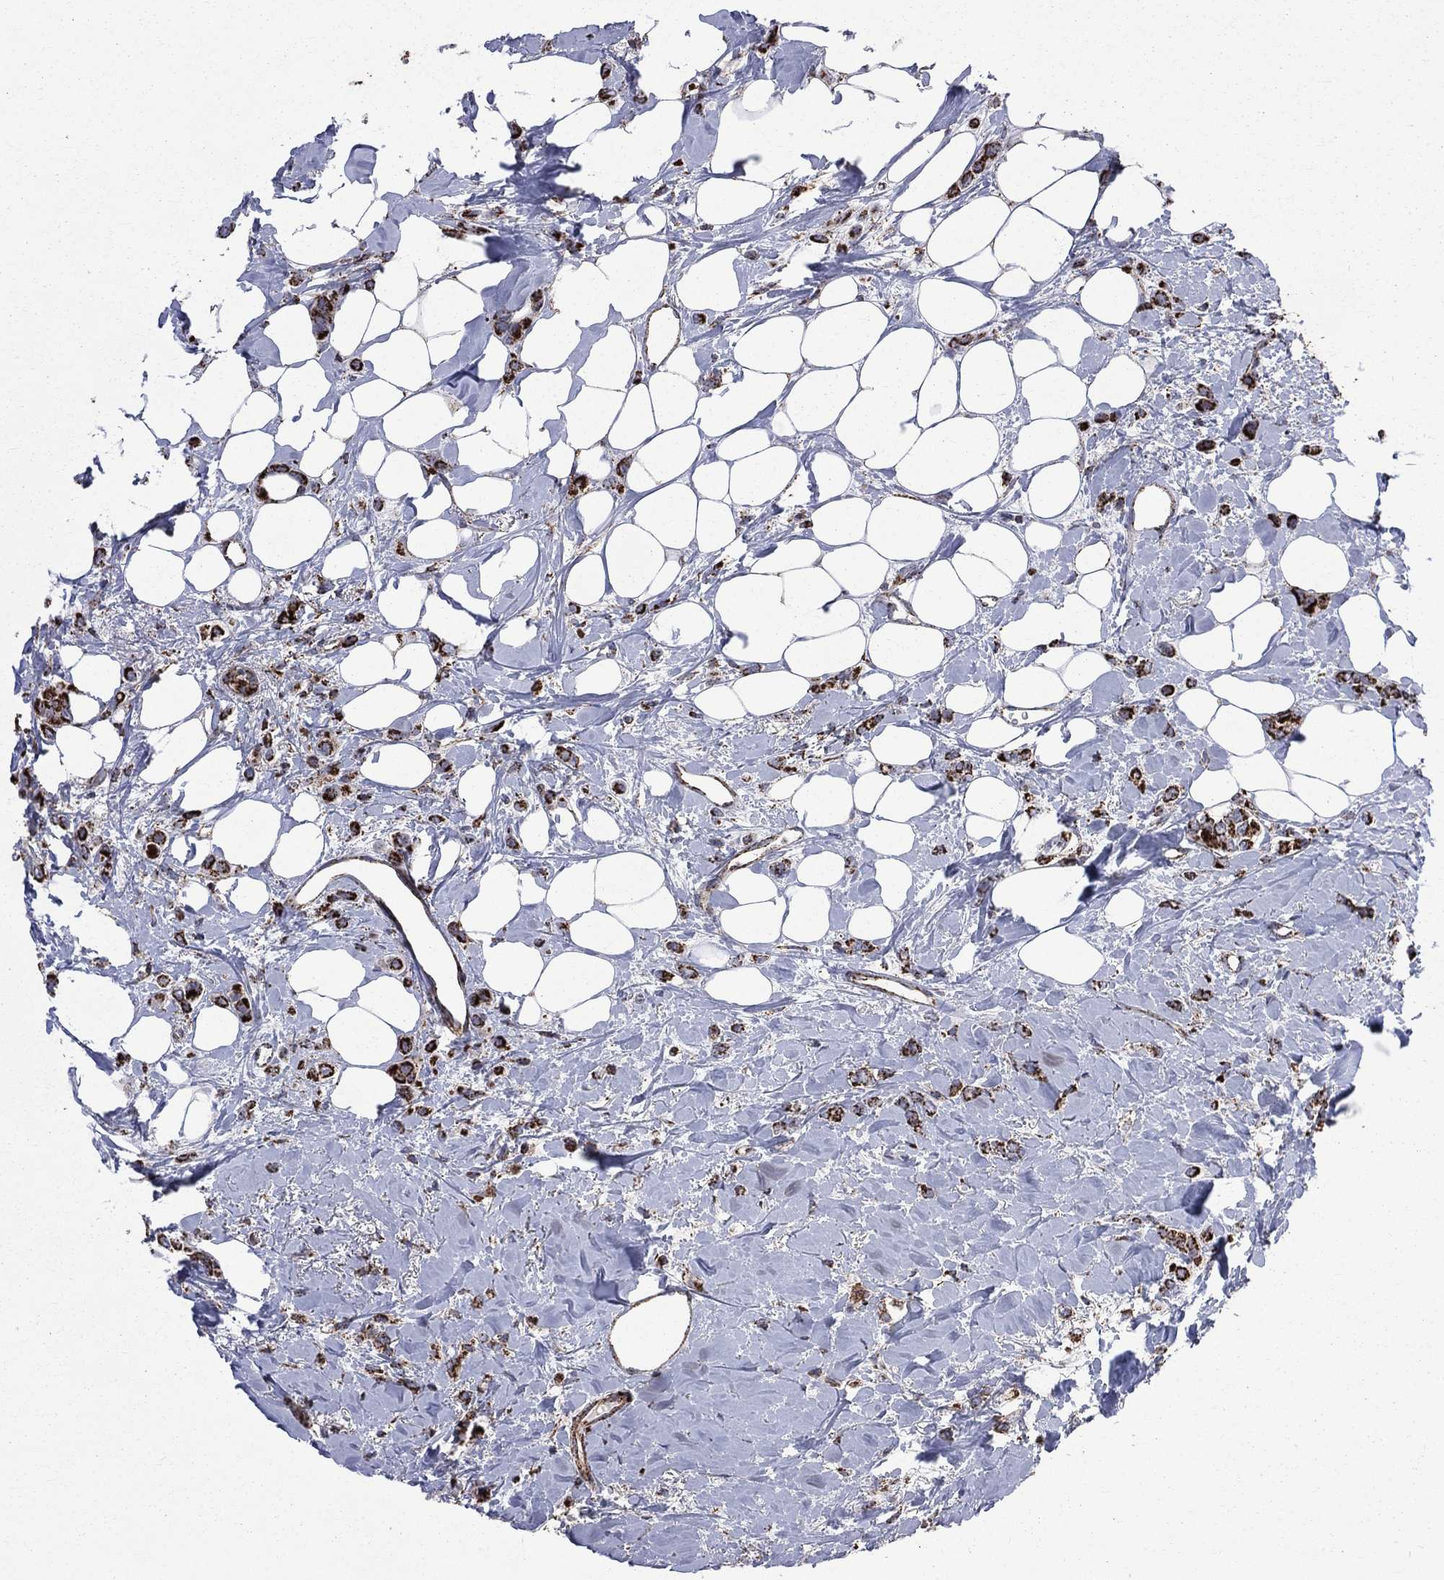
{"staining": {"intensity": "strong", "quantity": ">75%", "location": "cytoplasmic/membranous"}, "tissue": "breast cancer", "cell_type": "Tumor cells", "image_type": "cancer", "snomed": [{"axis": "morphology", "description": "Lobular carcinoma"}, {"axis": "topography", "description": "Breast"}], "caption": "The histopathology image shows a brown stain indicating the presence of a protein in the cytoplasmic/membranous of tumor cells in breast lobular carcinoma.", "gene": "GOT2", "patient": {"sex": "female", "age": 66}}